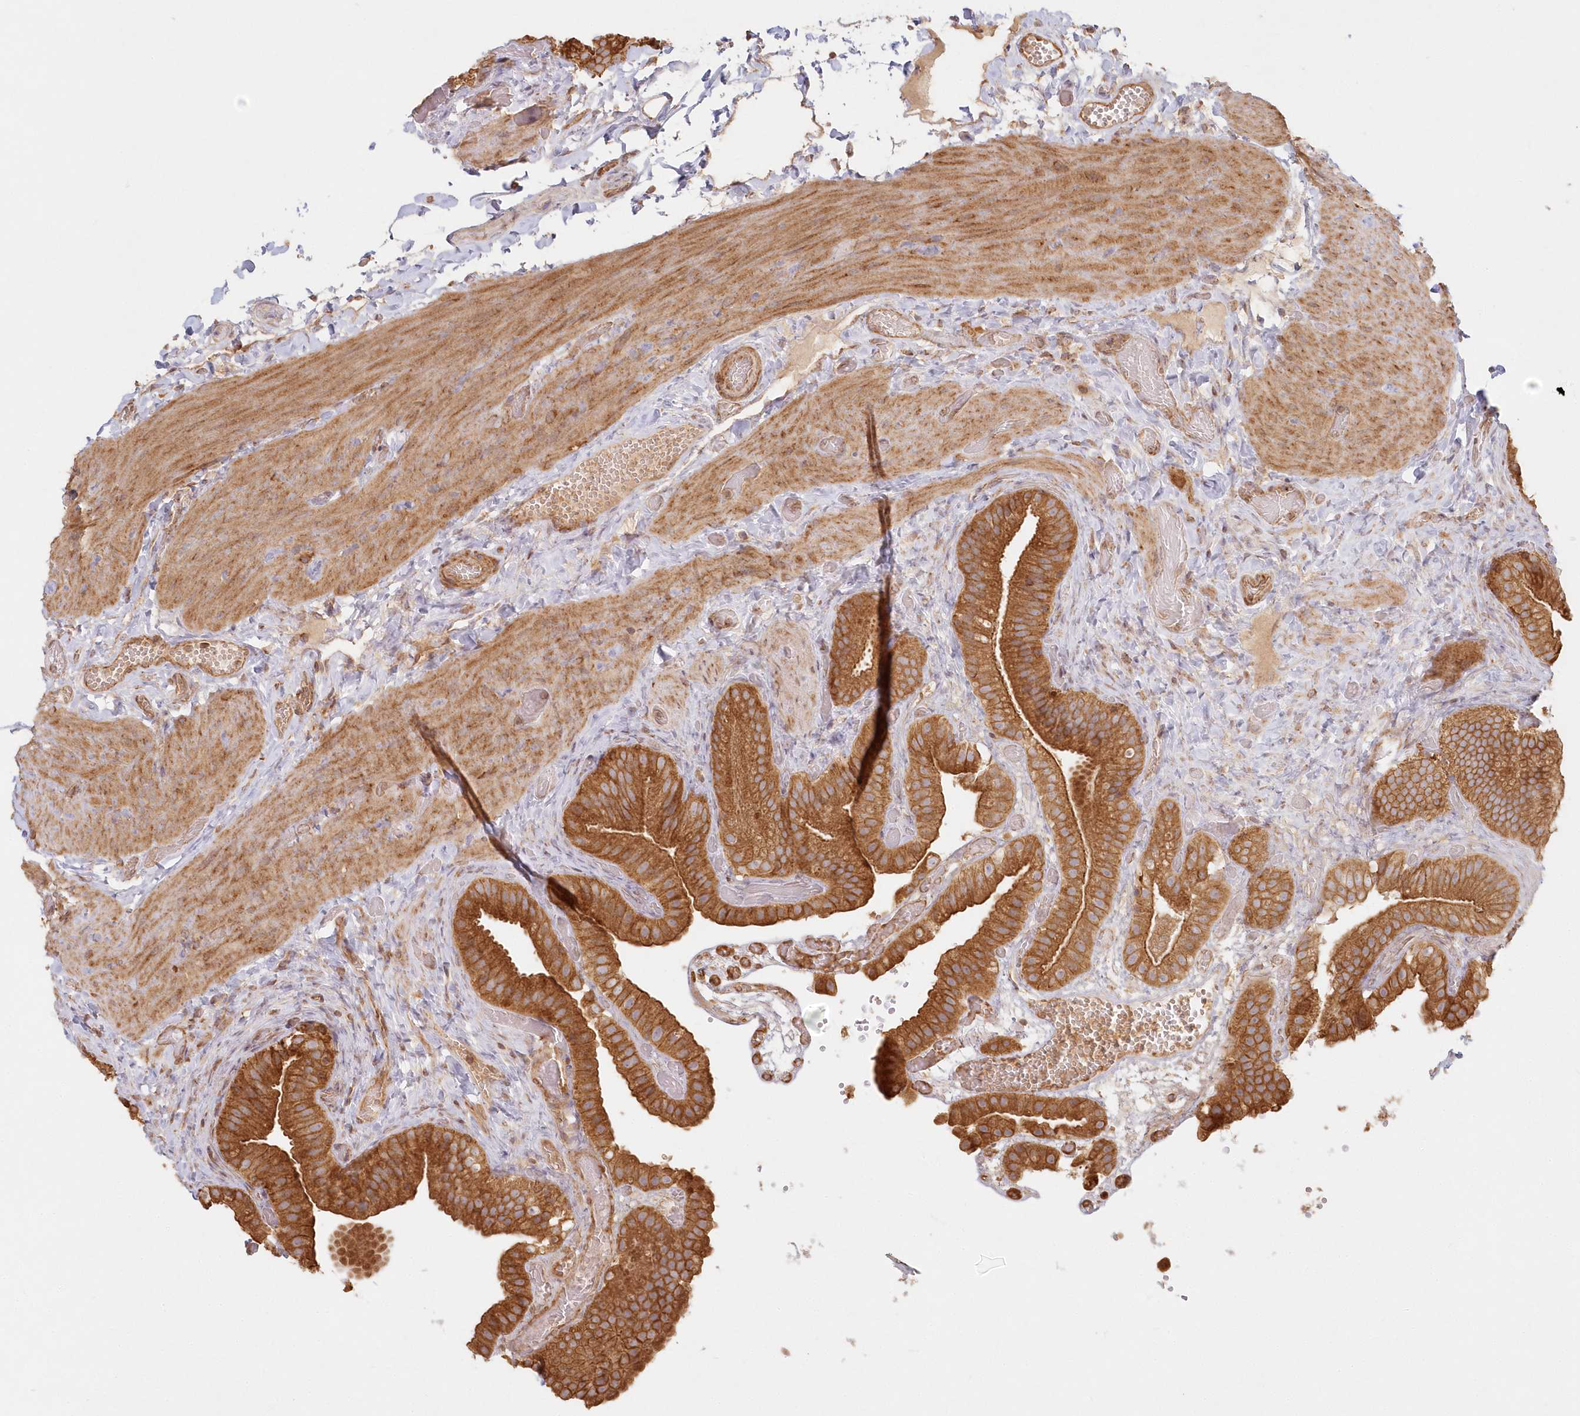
{"staining": {"intensity": "strong", "quantity": ">75%", "location": "cytoplasmic/membranous"}, "tissue": "gallbladder", "cell_type": "Glandular cells", "image_type": "normal", "snomed": [{"axis": "morphology", "description": "Normal tissue, NOS"}, {"axis": "topography", "description": "Gallbladder"}], "caption": "Approximately >75% of glandular cells in unremarkable gallbladder display strong cytoplasmic/membranous protein staining as visualized by brown immunohistochemical staining.", "gene": "KIAA0232", "patient": {"sex": "female", "age": 64}}